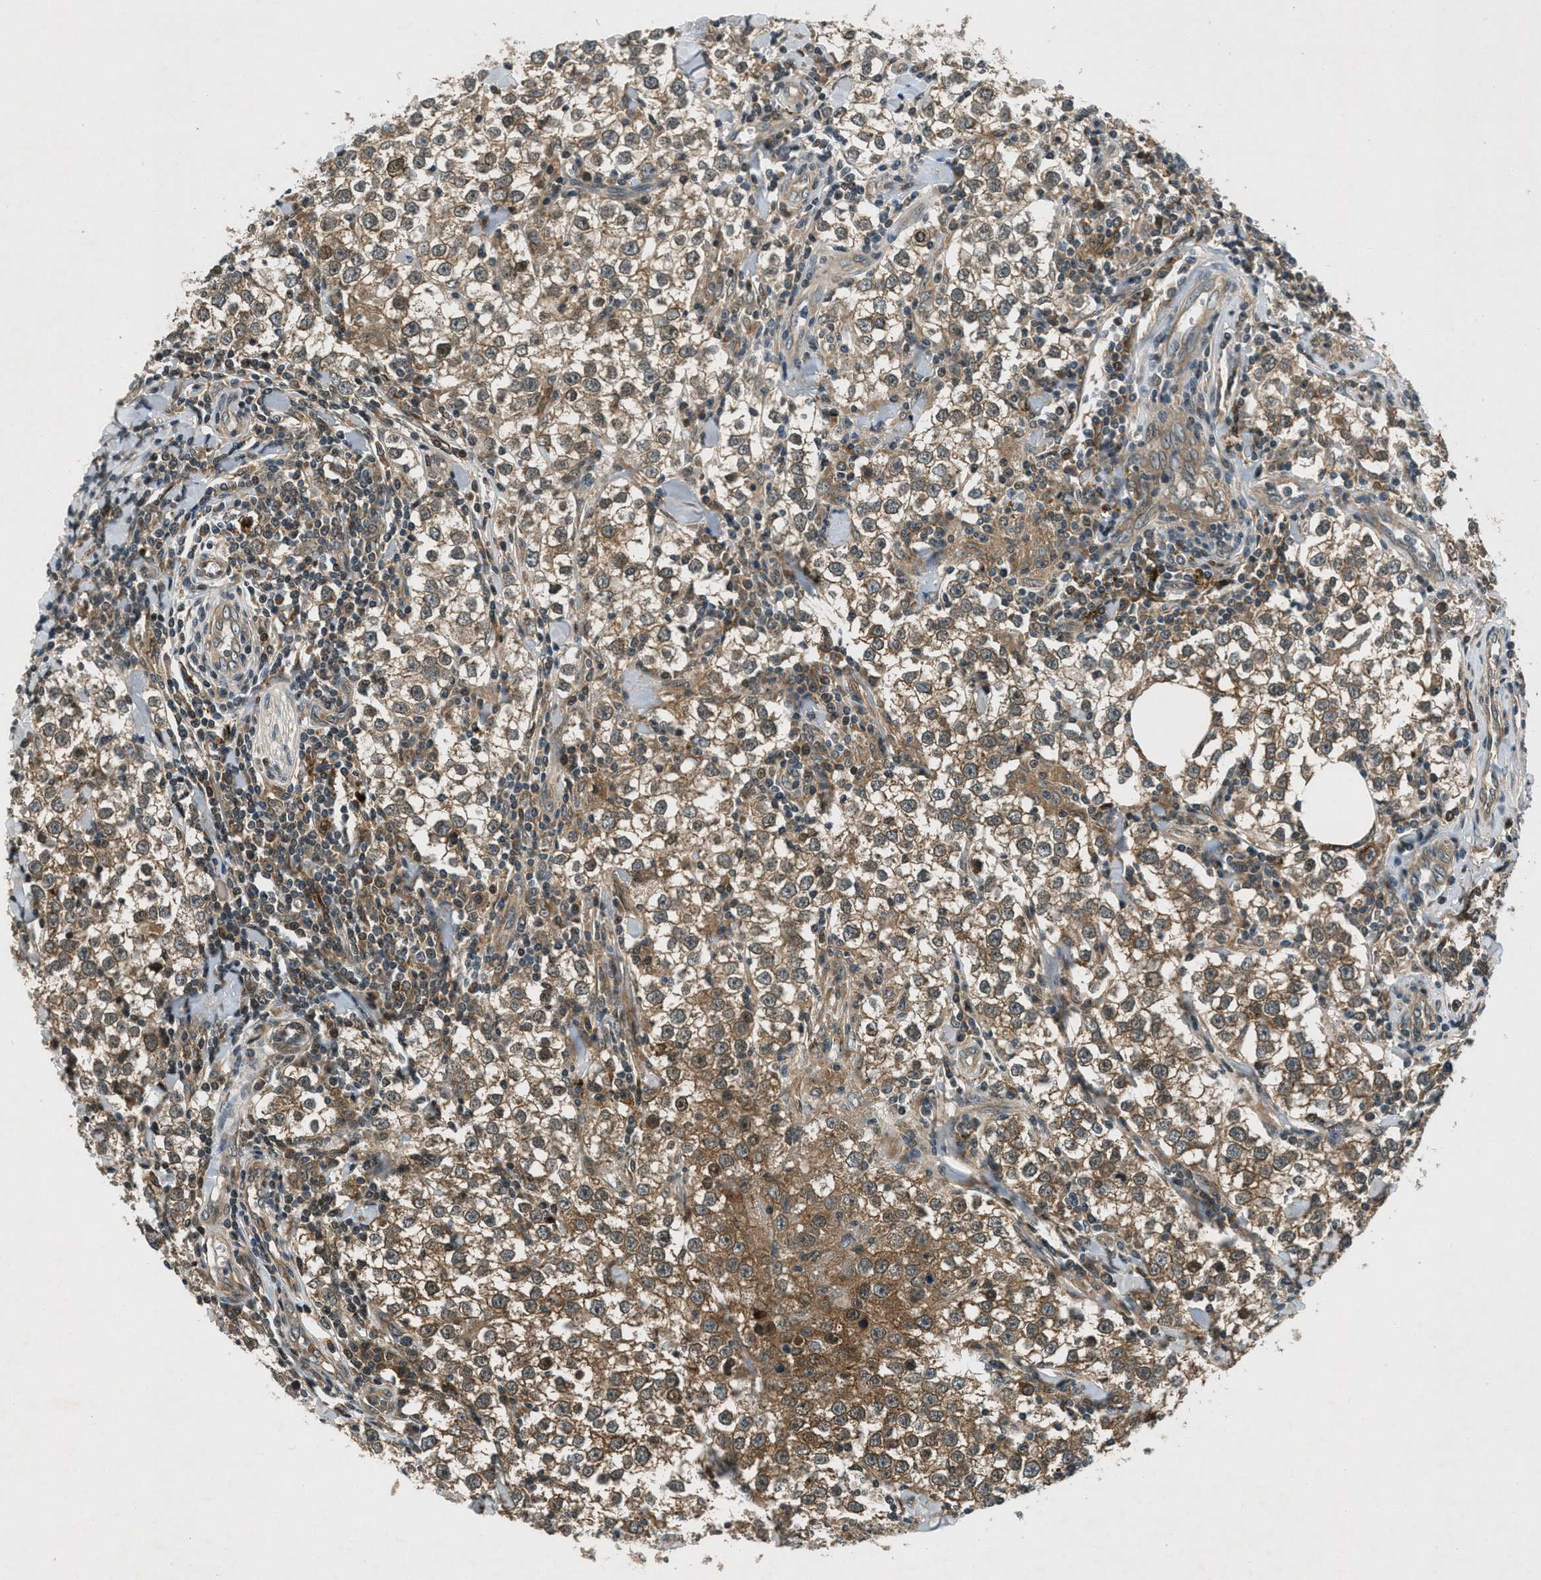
{"staining": {"intensity": "moderate", "quantity": ">75%", "location": "cytoplasmic/membranous"}, "tissue": "testis cancer", "cell_type": "Tumor cells", "image_type": "cancer", "snomed": [{"axis": "morphology", "description": "Seminoma, NOS"}, {"axis": "morphology", "description": "Carcinoma, Embryonal, NOS"}, {"axis": "topography", "description": "Testis"}], "caption": "Immunohistochemical staining of human testis embryonal carcinoma reveals moderate cytoplasmic/membranous protein expression in about >75% of tumor cells.", "gene": "EPSTI1", "patient": {"sex": "male", "age": 36}}